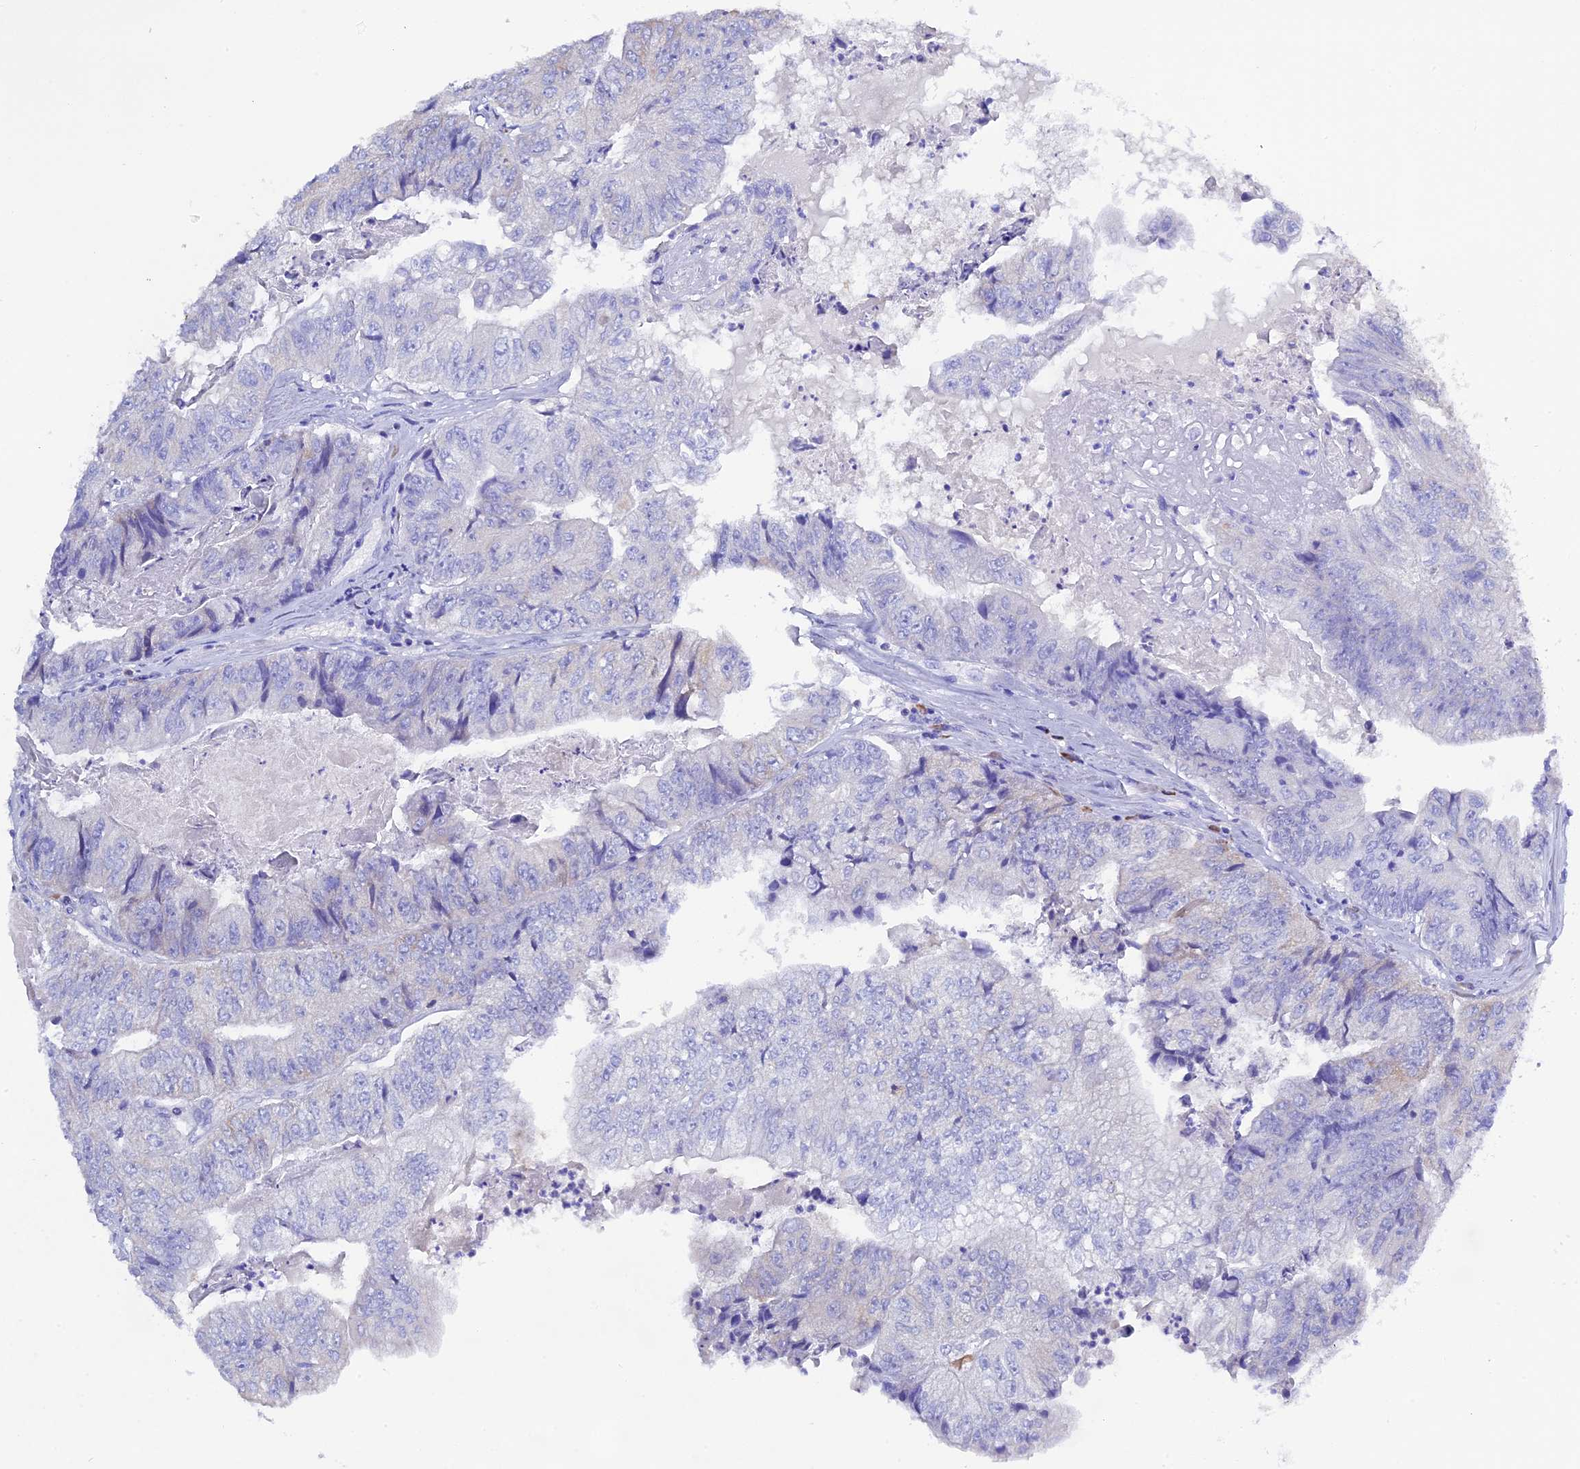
{"staining": {"intensity": "negative", "quantity": "none", "location": "none"}, "tissue": "colorectal cancer", "cell_type": "Tumor cells", "image_type": "cancer", "snomed": [{"axis": "morphology", "description": "Adenocarcinoma, NOS"}, {"axis": "topography", "description": "Colon"}], "caption": "Immunohistochemistry (IHC) of human colorectal cancer shows no expression in tumor cells.", "gene": "FKBP11", "patient": {"sex": "female", "age": 67}}